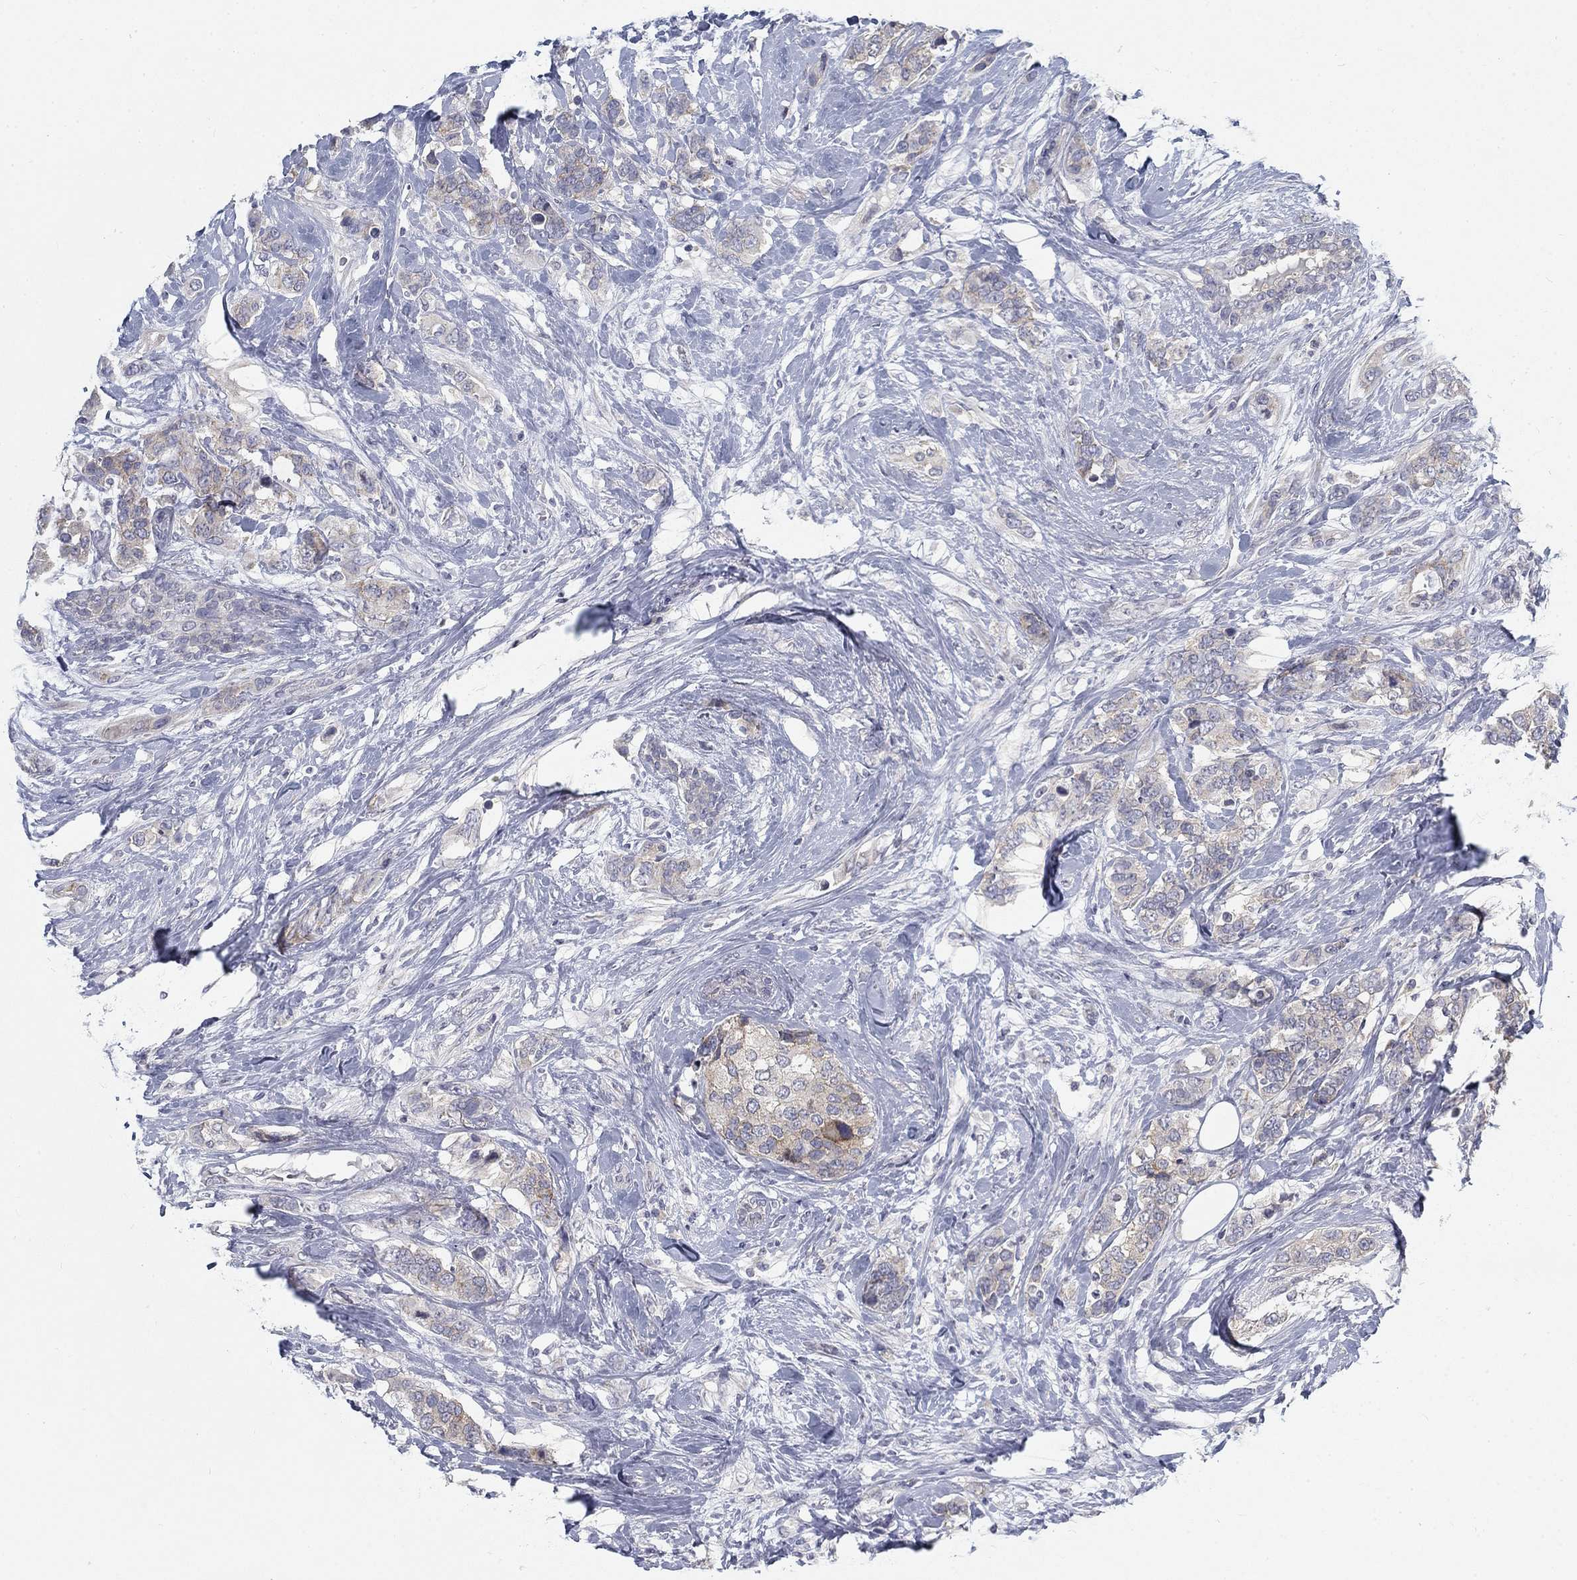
{"staining": {"intensity": "weak", "quantity": "25%-75%", "location": "cytoplasmic/membranous"}, "tissue": "breast cancer", "cell_type": "Tumor cells", "image_type": "cancer", "snomed": [{"axis": "morphology", "description": "Lobular carcinoma"}, {"axis": "topography", "description": "Breast"}], "caption": "The micrograph shows staining of lobular carcinoma (breast), revealing weak cytoplasmic/membranous protein positivity (brown color) within tumor cells. Nuclei are stained in blue.", "gene": "ATP1A3", "patient": {"sex": "female", "age": 59}}